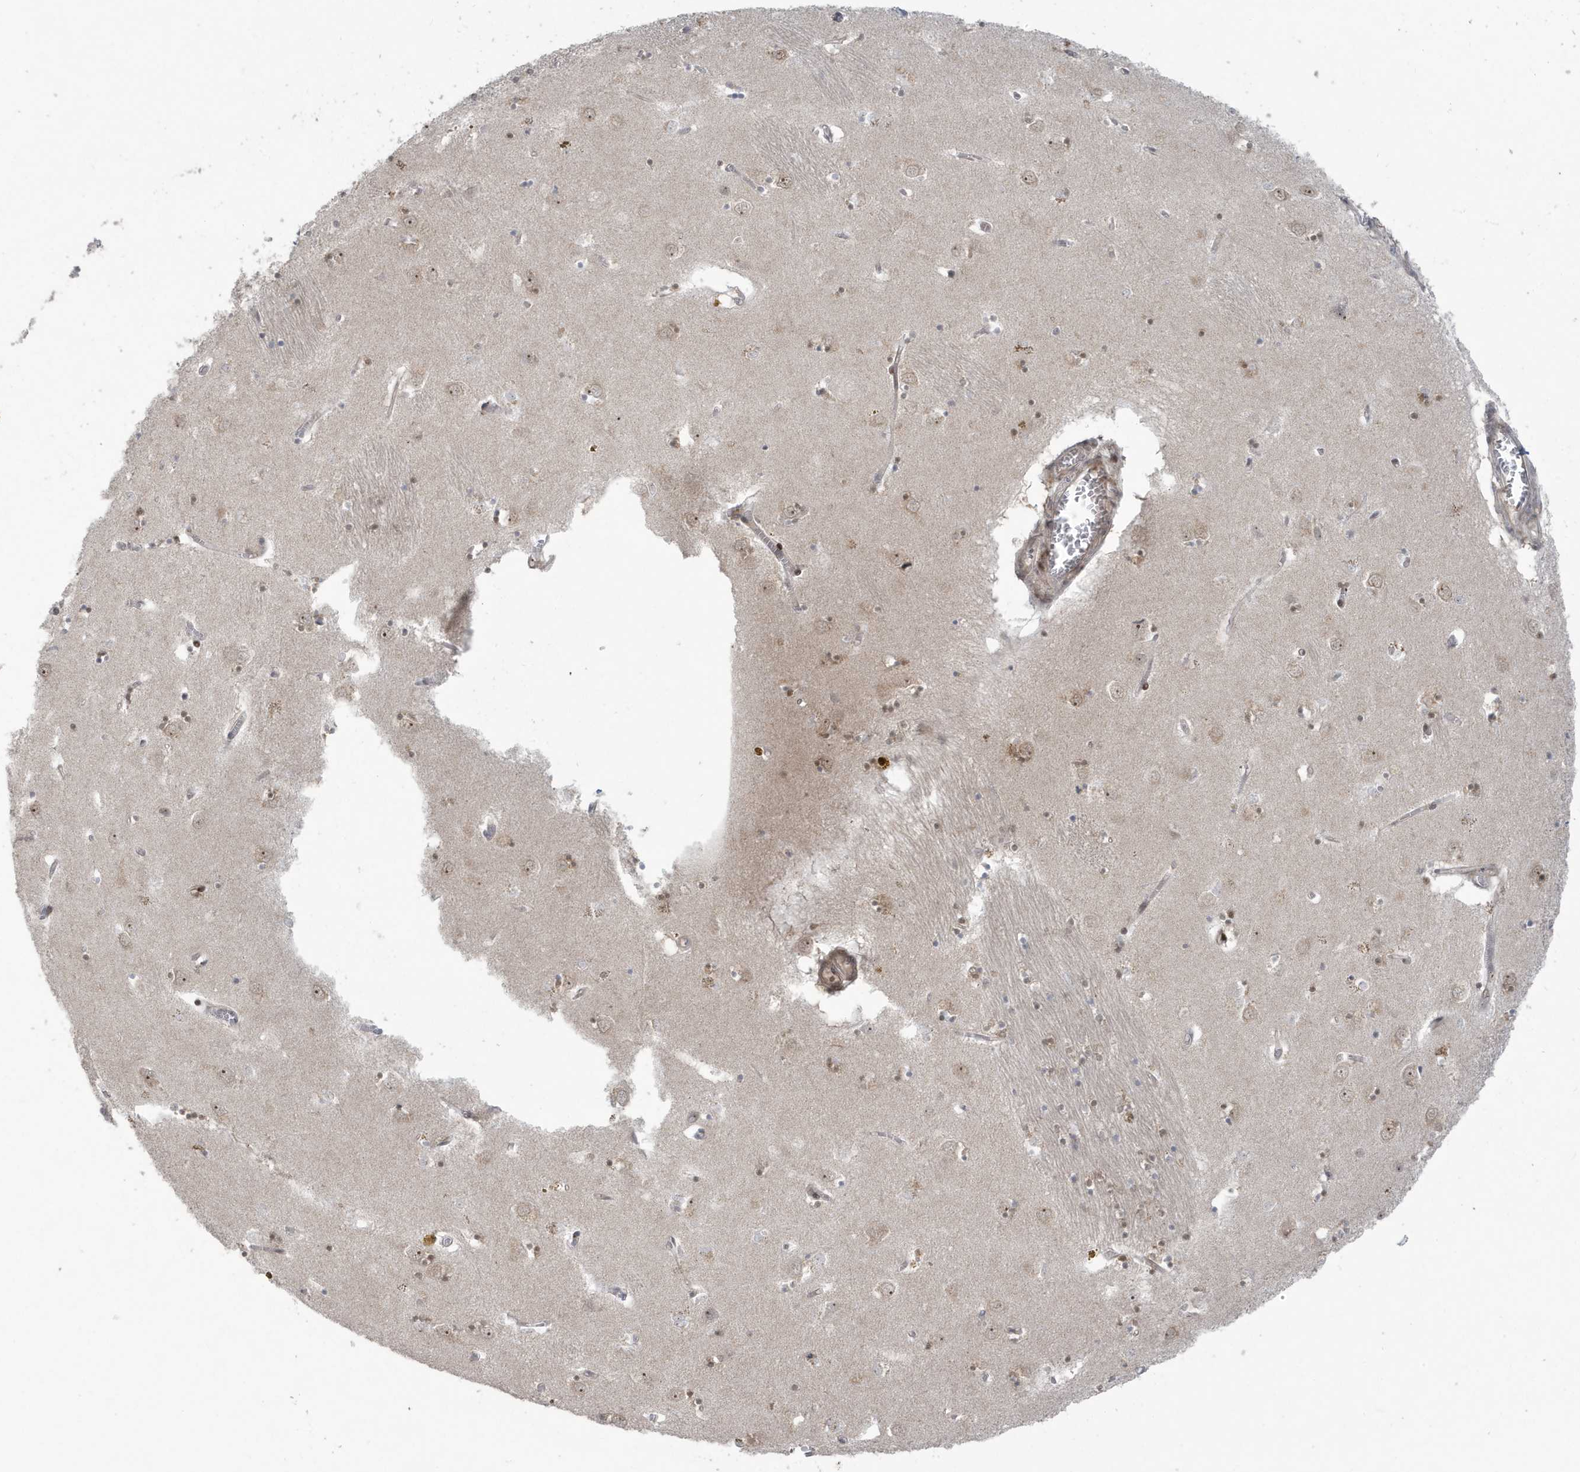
{"staining": {"intensity": "weak", "quantity": "25%-75%", "location": "nuclear"}, "tissue": "caudate", "cell_type": "Glial cells", "image_type": "normal", "snomed": [{"axis": "morphology", "description": "Normal tissue, NOS"}, {"axis": "topography", "description": "Lateral ventricle wall"}], "caption": "Immunohistochemical staining of benign caudate reveals low levels of weak nuclear positivity in approximately 25%-75% of glial cells. The staining was performed using DAB to visualize the protein expression in brown, while the nuclei were stained in blue with hematoxylin (Magnification: 20x).", "gene": "C1orf52", "patient": {"sex": "male", "age": 70}}